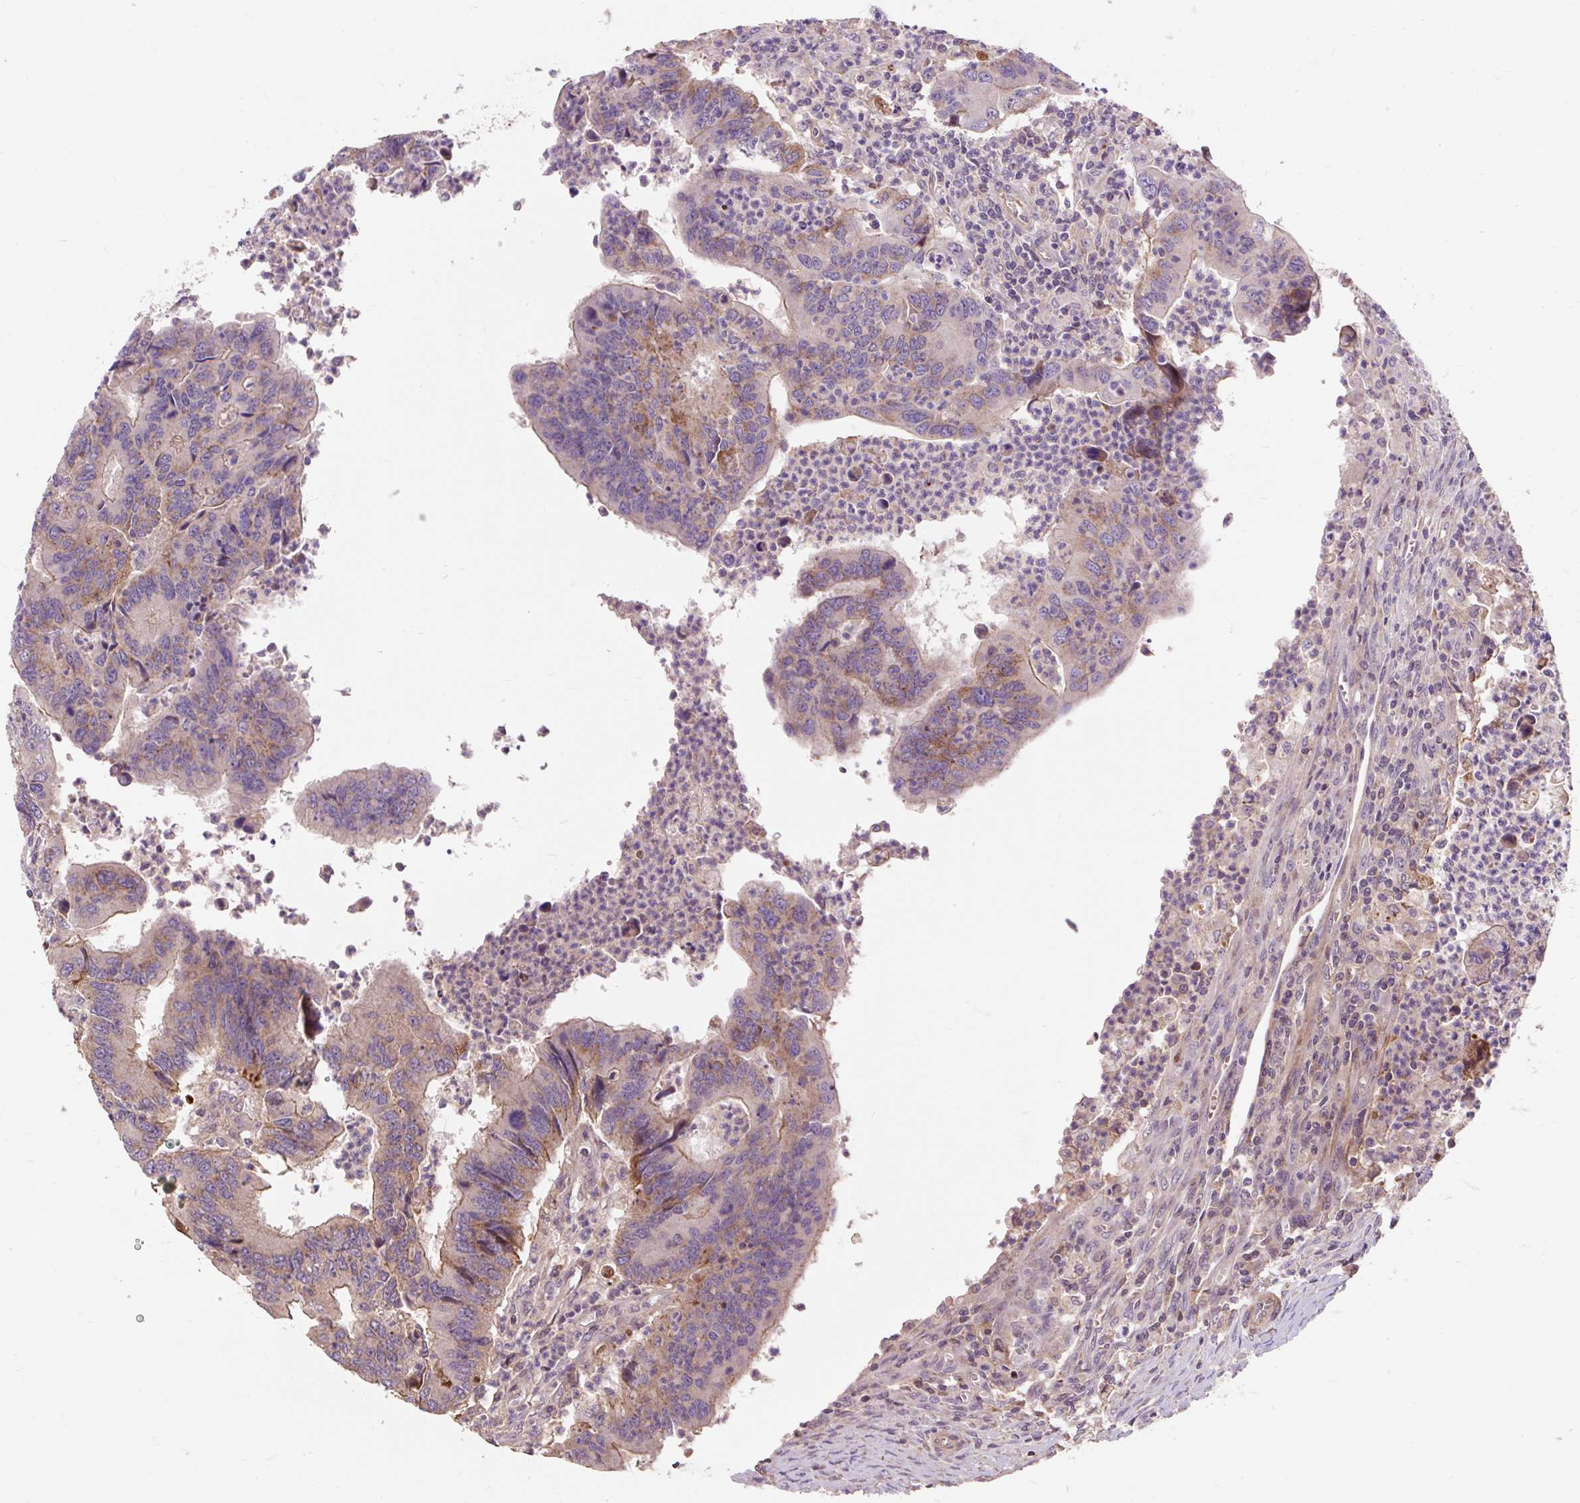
{"staining": {"intensity": "moderate", "quantity": "<25%", "location": "cytoplasmic/membranous"}, "tissue": "colorectal cancer", "cell_type": "Tumor cells", "image_type": "cancer", "snomed": [{"axis": "morphology", "description": "Adenocarcinoma, NOS"}, {"axis": "topography", "description": "Colon"}], "caption": "IHC (DAB (3,3'-diaminobenzidine)) staining of adenocarcinoma (colorectal) demonstrates moderate cytoplasmic/membranous protein expression in about <25% of tumor cells.", "gene": "PRIMPOL", "patient": {"sex": "female", "age": 67}}